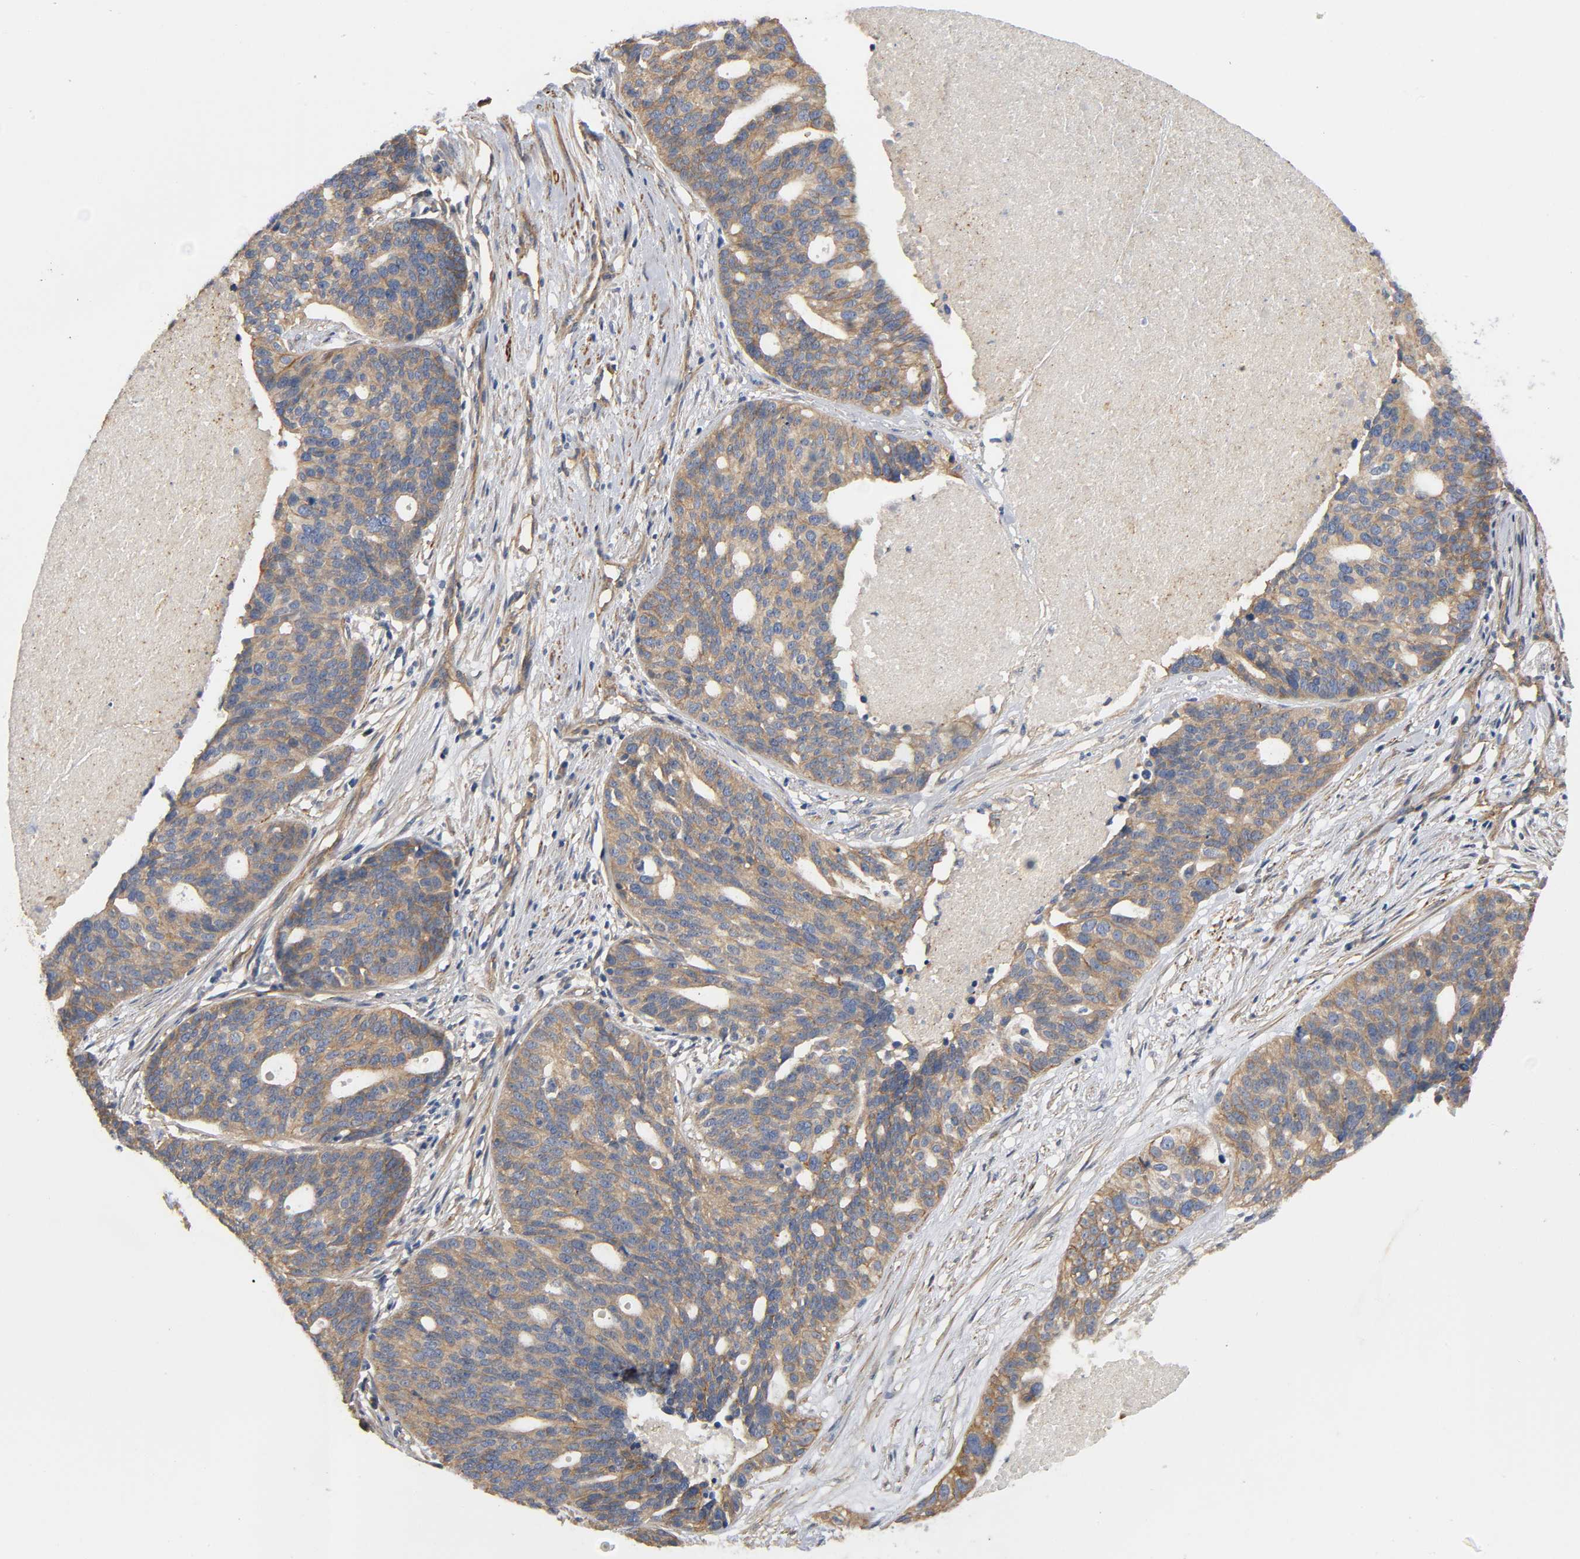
{"staining": {"intensity": "moderate", "quantity": ">75%", "location": "cytoplasmic/membranous"}, "tissue": "ovarian cancer", "cell_type": "Tumor cells", "image_type": "cancer", "snomed": [{"axis": "morphology", "description": "Cystadenocarcinoma, serous, NOS"}, {"axis": "topography", "description": "Ovary"}], "caption": "Immunohistochemistry (IHC) histopathology image of neoplastic tissue: human ovarian cancer (serous cystadenocarcinoma) stained using IHC shows medium levels of moderate protein expression localized specifically in the cytoplasmic/membranous of tumor cells, appearing as a cytoplasmic/membranous brown color.", "gene": "MARS1", "patient": {"sex": "female", "age": 59}}